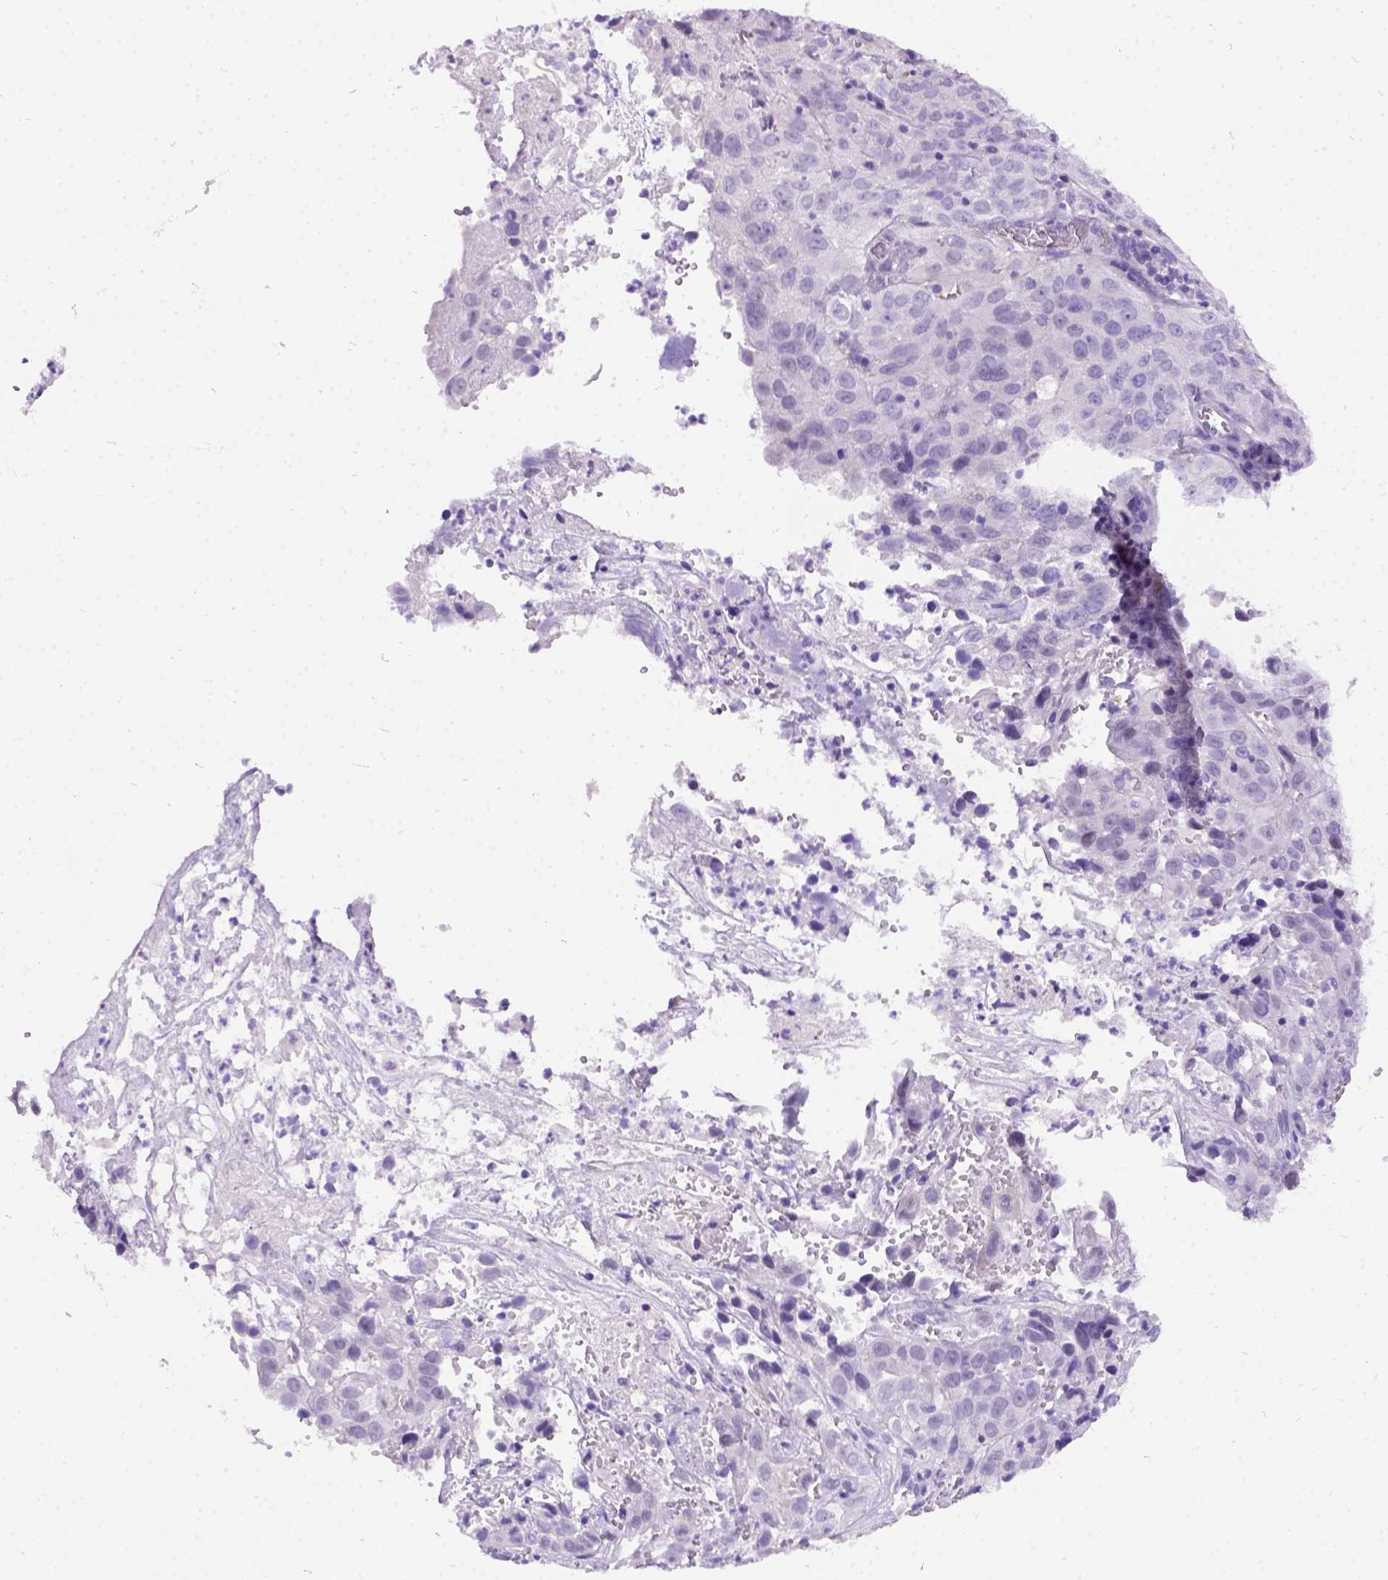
{"staining": {"intensity": "negative", "quantity": "none", "location": "none"}, "tissue": "cervical cancer", "cell_type": "Tumor cells", "image_type": "cancer", "snomed": [{"axis": "morphology", "description": "Squamous cell carcinoma, NOS"}, {"axis": "topography", "description": "Cervix"}], "caption": "DAB immunohistochemical staining of cervical squamous cell carcinoma displays no significant staining in tumor cells. (DAB (3,3'-diaminobenzidine) immunohistochemistry, high magnification).", "gene": "PRG2", "patient": {"sex": "female", "age": 32}}